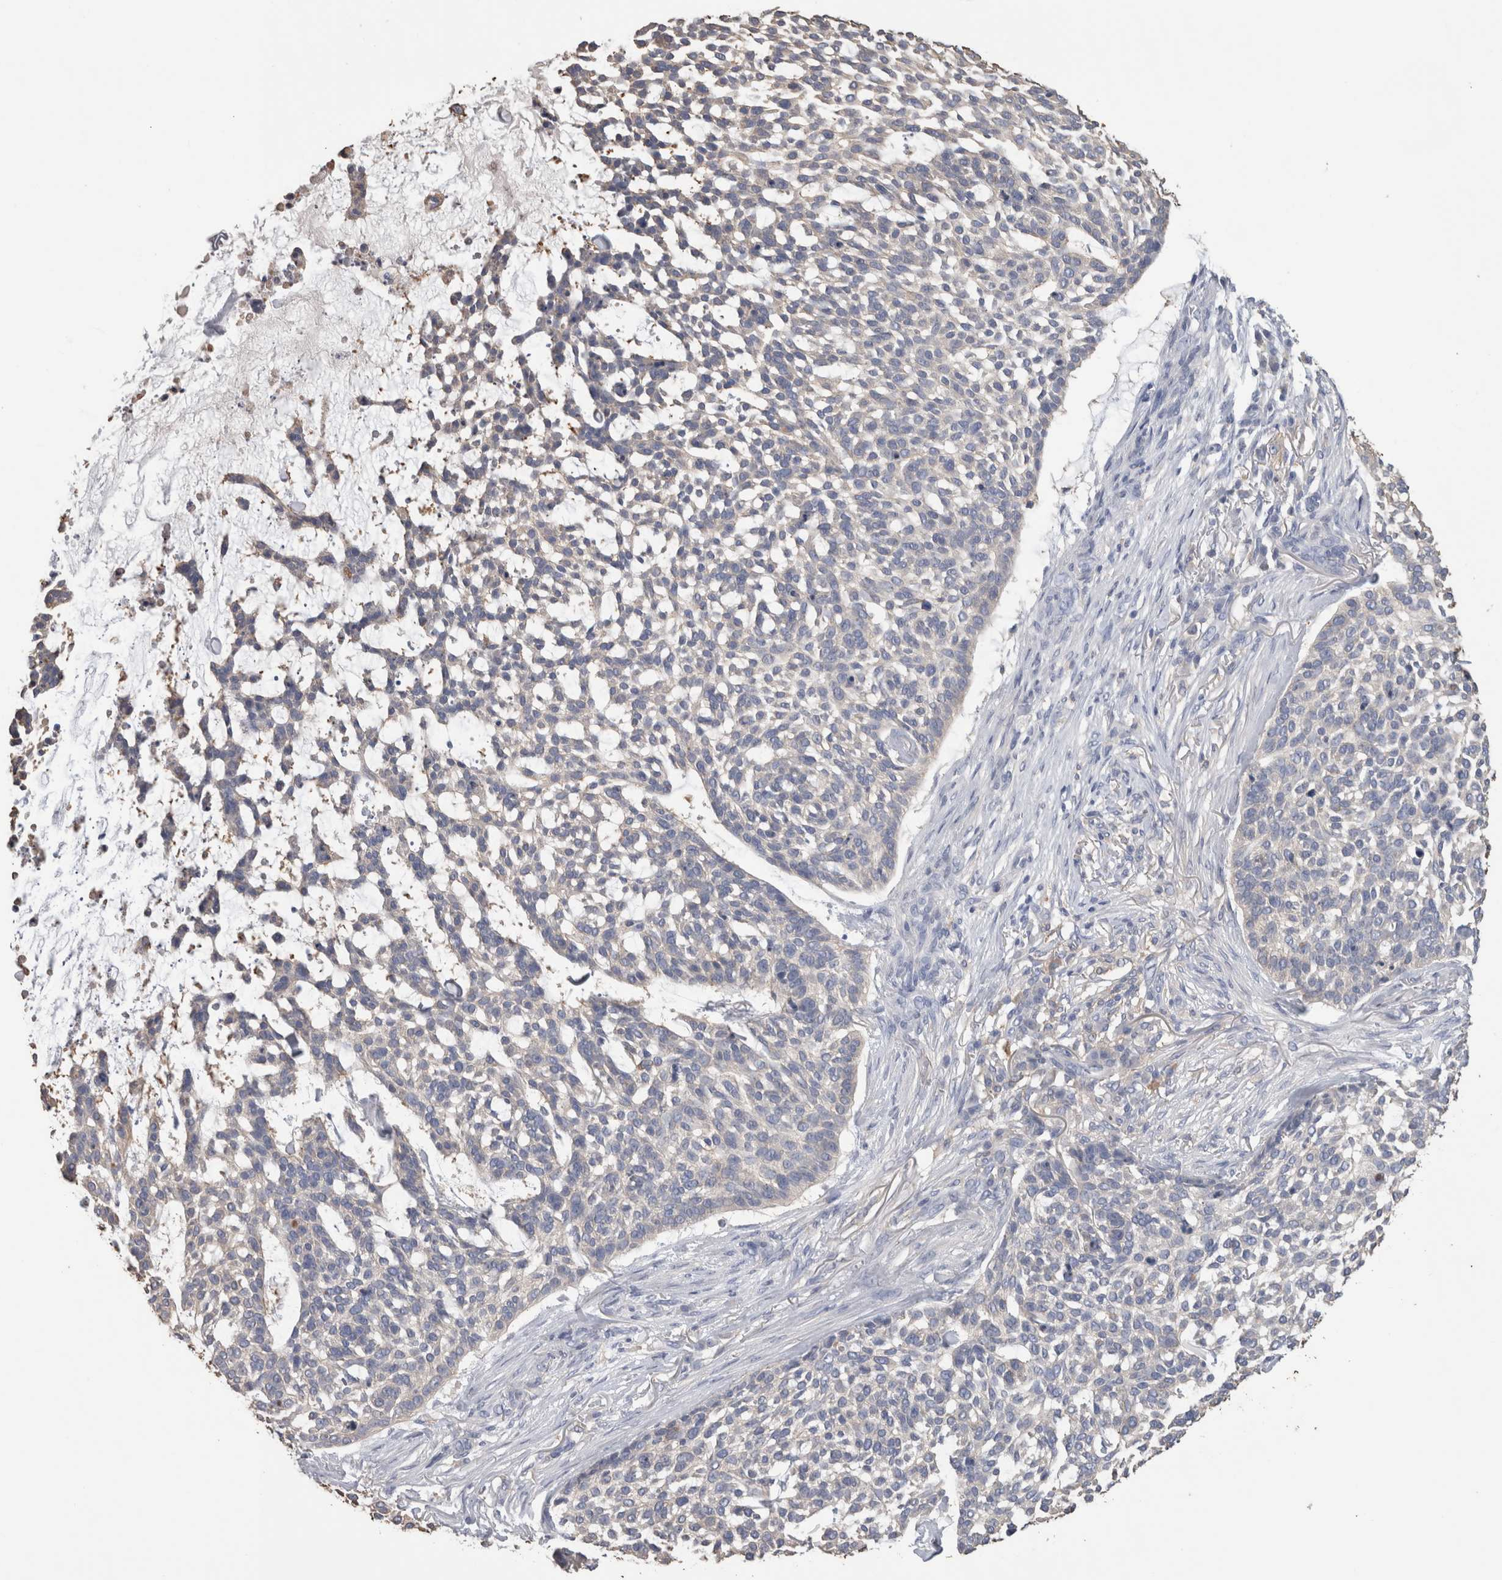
{"staining": {"intensity": "negative", "quantity": "none", "location": "none"}, "tissue": "skin cancer", "cell_type": "Tumor cells", "image_type": "cancer", "snomed": [{"axis": "morphology", "description": "Basal cell carcinoma"}, {"axis": "topography", "description": "Skin"}], "caption": "Skin basal cell carcinoma was stained to show a protein in brown. There is no significant staining in tumor cells.", "gene": "SCRN1", "patient": {"sex": "female", "age": 64}}